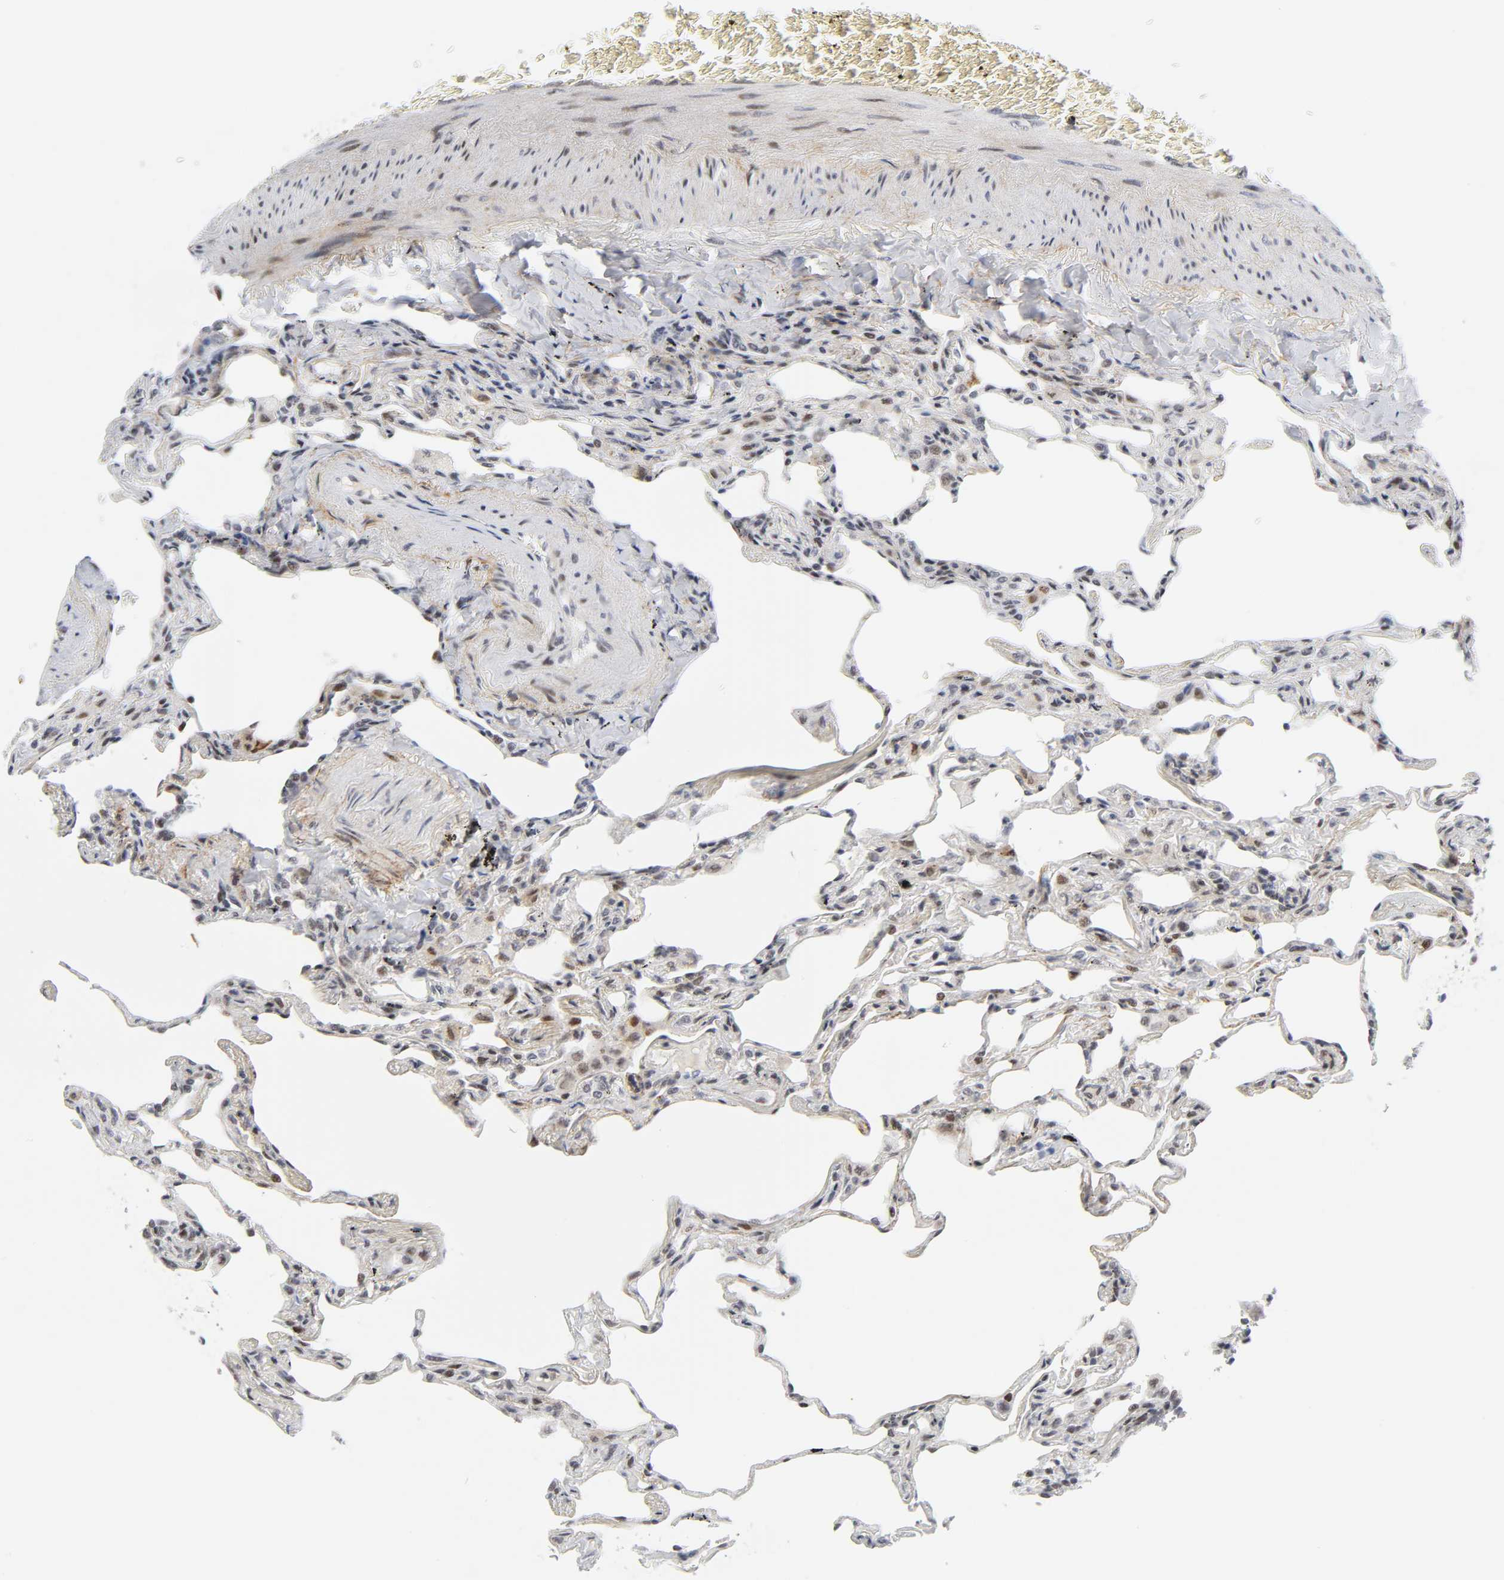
{"staining": {"intensity": "weak", "quantity": "<25%", "location": "cytoplasmic/membranous,nuclear"}, "tissue": "lung", "cell_type": "Alveolar cells", "image_type": "normal", "snomed": [{"axis": "morphology", "description": "Normal tissue, NOS"}, {"axis": "morphology", "description": "Inflammation, NOS"}, {"axis": "topography", "description": "Lung"}], "caption": "DAB immunohistochemical staining of unremarkable lung demonstrates no significant positivity in alveolar cells.", "gene": "DIDO1", "patient": {"sex": "male", "age": 69}}